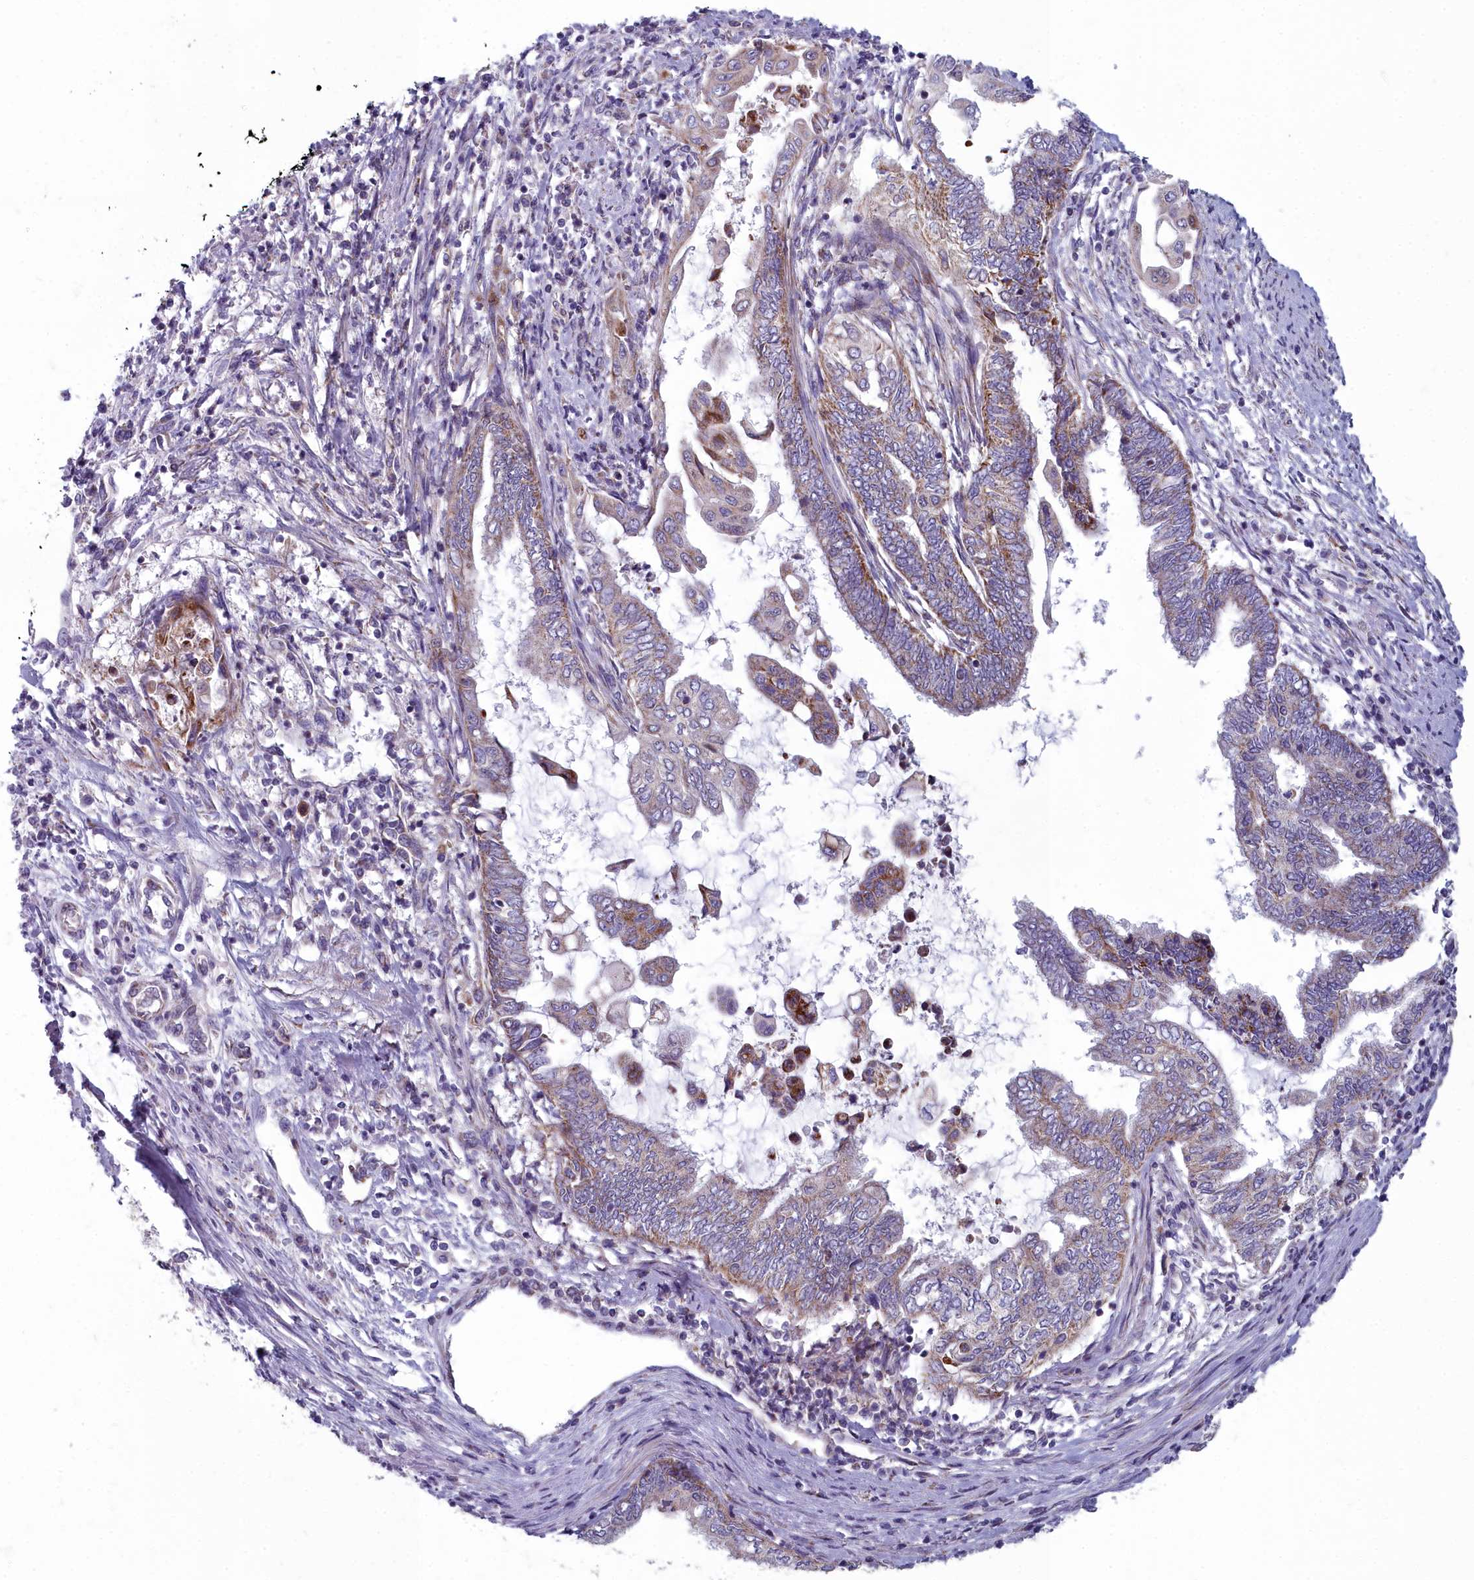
{"staining": {"intensity": "moderate", "quantity": "<25%", "location": "cytoplasmic/membranous"}, "tissue": "endometrial cancer", "cell_type": "Tumor cells", "image_type": "cancer", "snomed": [{"axis": "morphology", "description": "Adenocarcinoma, NOS"}, {"axis": "topography", "description": "Uterus"}, {"axis": "topography", "description": "Endometrium"}], "caption": "Endometrial cancer (adenocarcinoma) stained with DAB (3,3'-diaminobenzidine) immunohistochemistry (IHC) displays low levels of moderate cytoplasmic/membranous staining in approximately <25% of tumor cells.", "gene": "INSYN2A", "patient": {"sex": "female", "age": 70}}